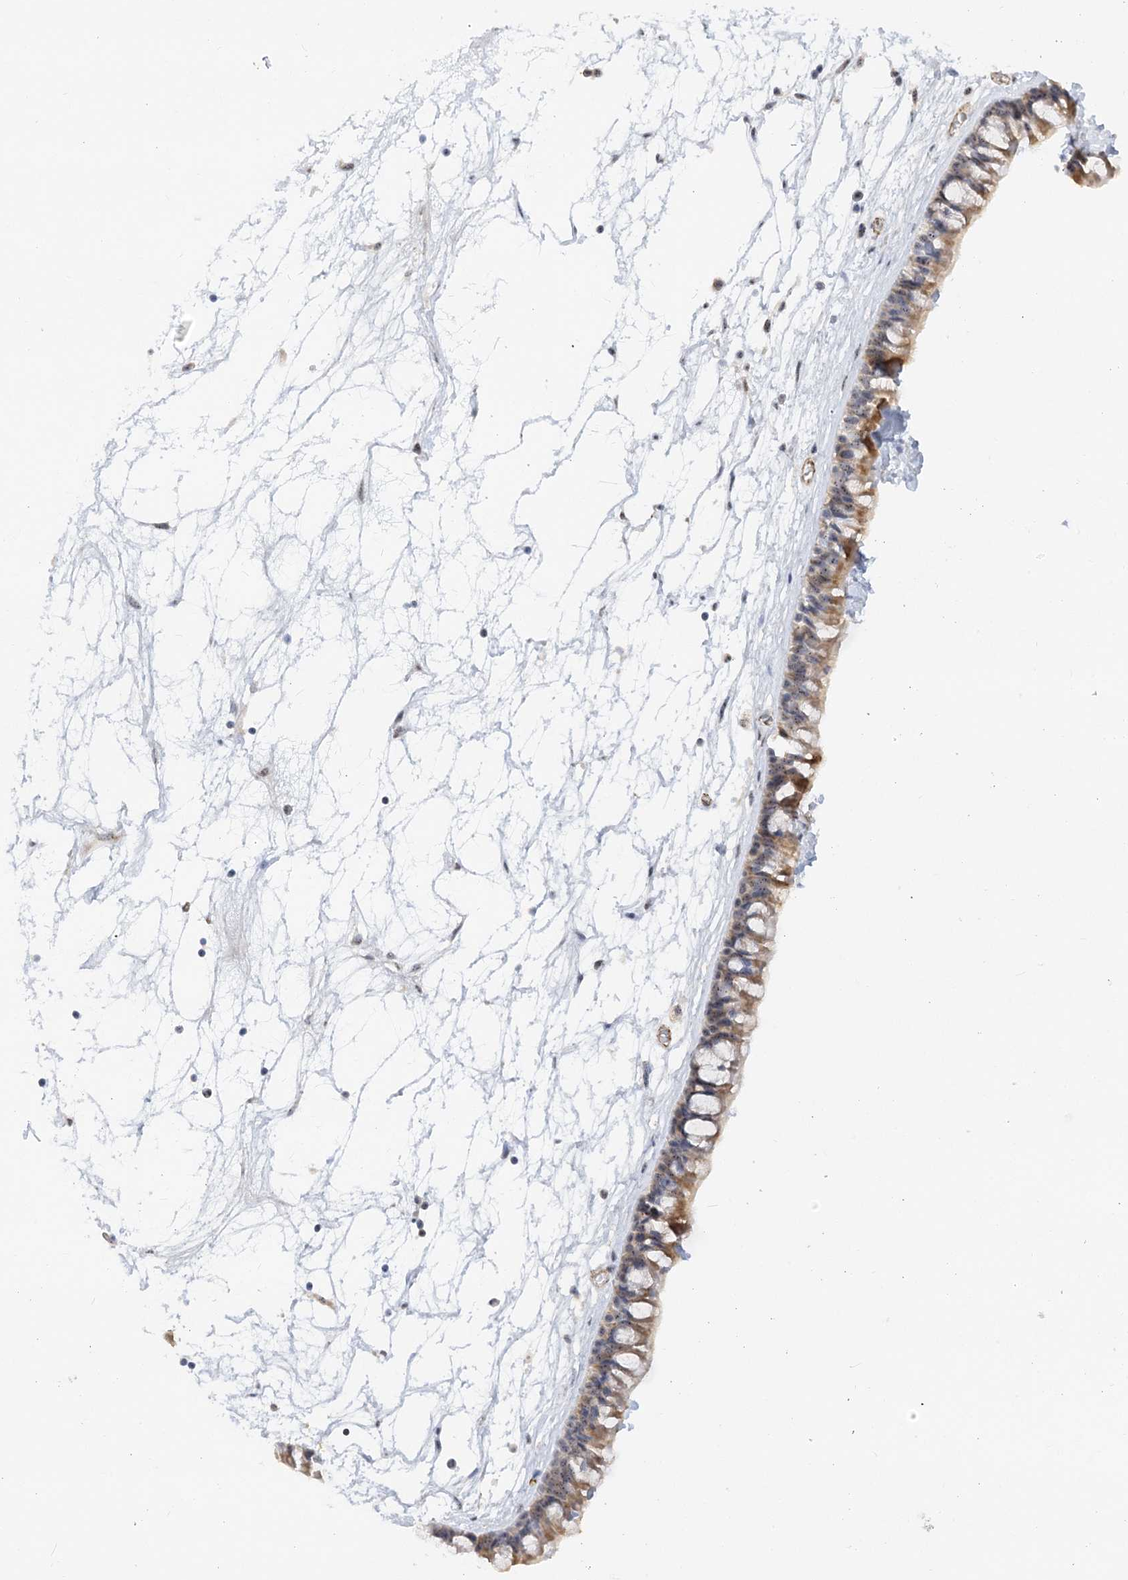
{"staining": {"intensity": "moderate", "quantity": "25%-75%", "location": "cytoplasmic/membranous"}, "tissue": "nasopharynx", "cell_type": "Respiratory epithelial cells", "image_type": "normal", "snomed": [{"axis": "morphology", "description": "Normal tissue, NOS"}, {"axis": "topography", "description": "Nasopharynx"}], "caption": "Protein expression by immunohistochemistry (IHC) exhibits moderate cytoplasmic/membranous staining in about 25%-75% of respiratory epithelial cells in benign nasopharynx. (IHC, brightfield microscopy, high magnification).", "gene": "NELL2", "patient": {"sex": "male", "age": 64}}